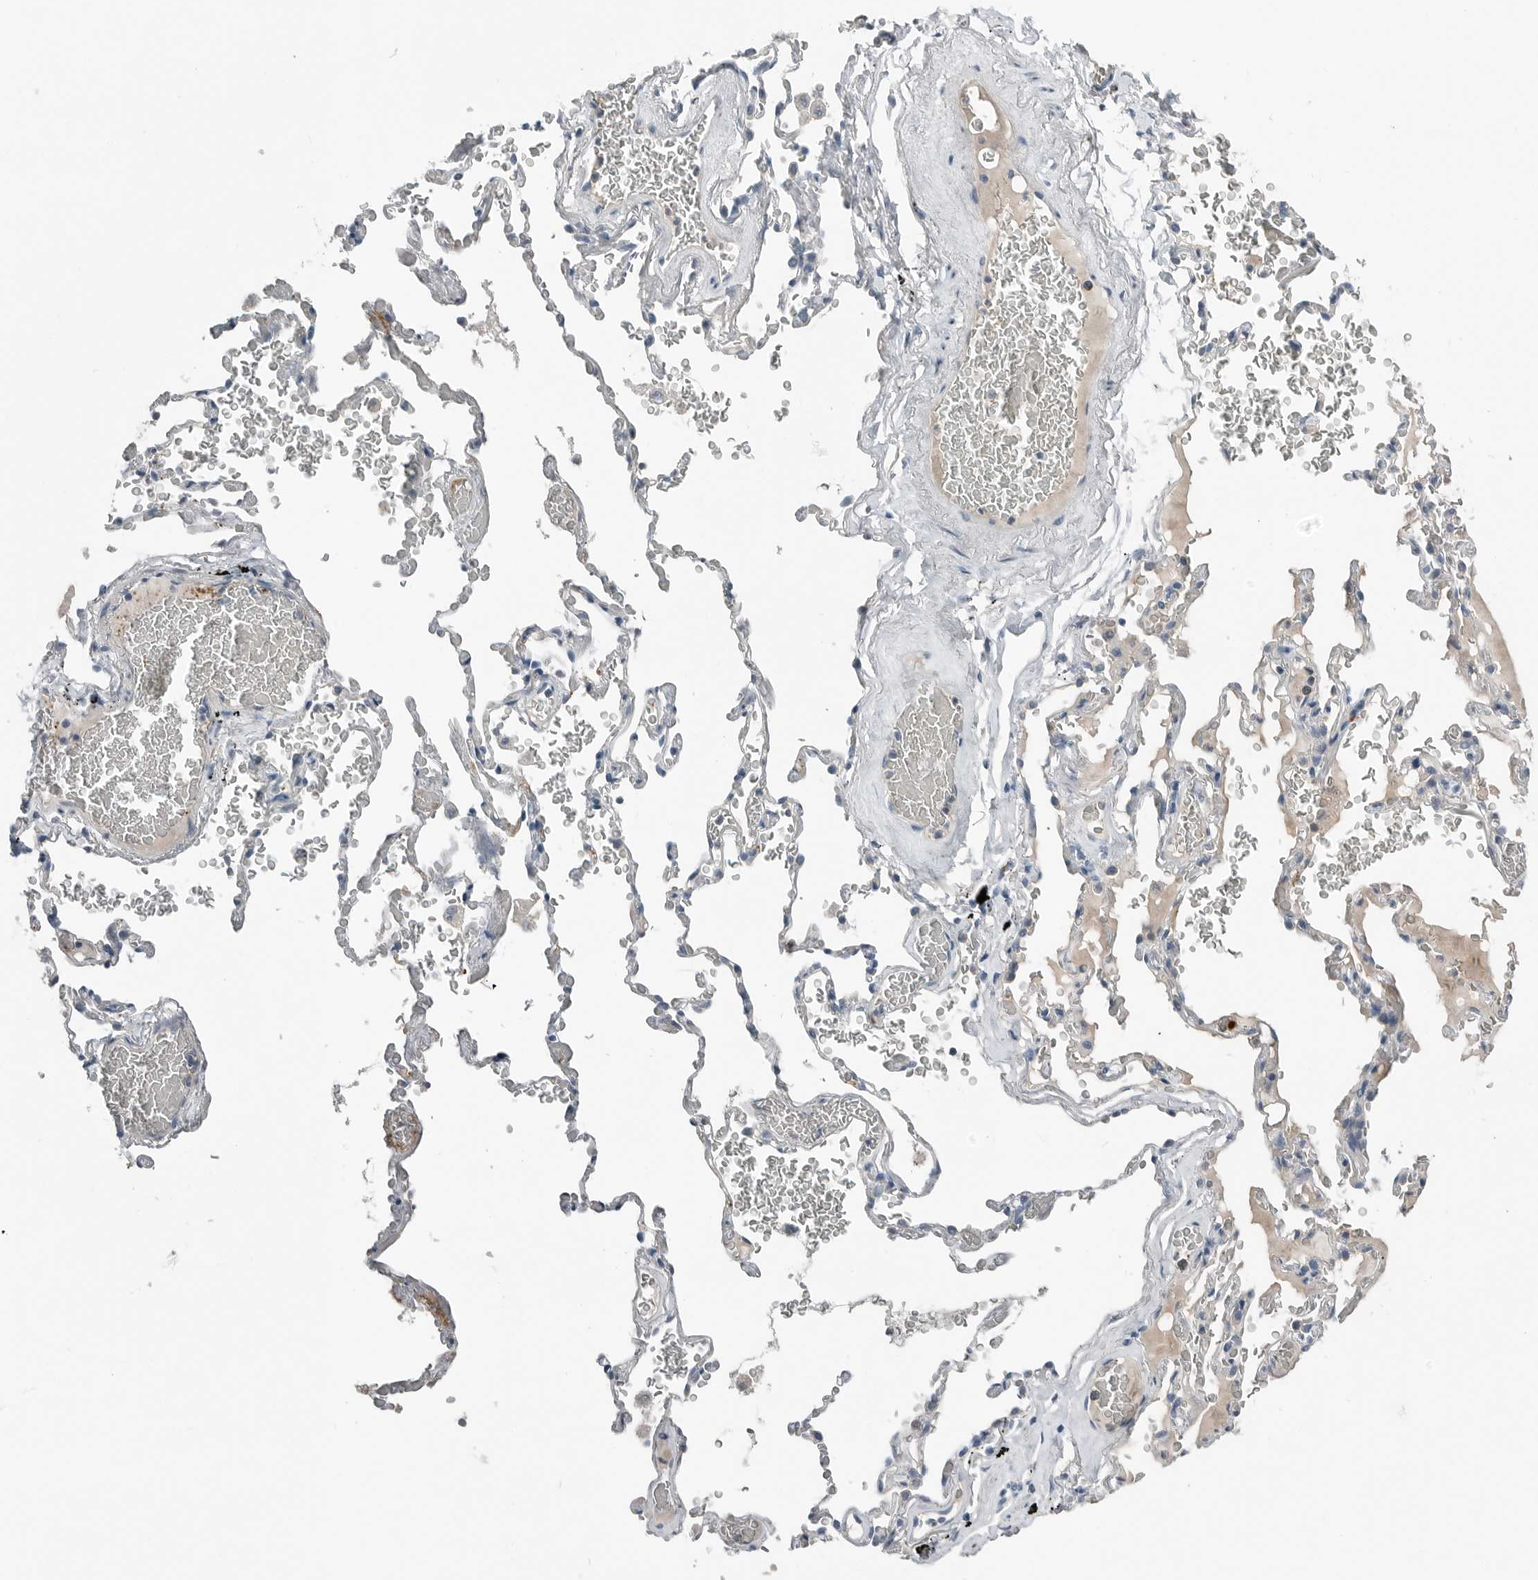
{"staining": {"intensity": "negative", "quantity": "none", "location": "none"}, "tissue": "adipose tissue", "cell_type": "Adipocytes", "image_type": "normal", "snomed": [{"axis": "morphology", "description": "Normal tissue, NOS"}, {"axis": "topography", "description": "Cartilage tissue"}, {"axis": "topography", "description": "Lung"}], "caption": "Immunohistochemical staining of benign human adipose tissue displays no significant staining in adipocytes. (Brightfield microscopy of DAB (3,3'-diaminobenzidine) immunohistochemistry at high magnification).", "gene": "SERPINB7", "patient": {"sex": "female", "age": 77}}